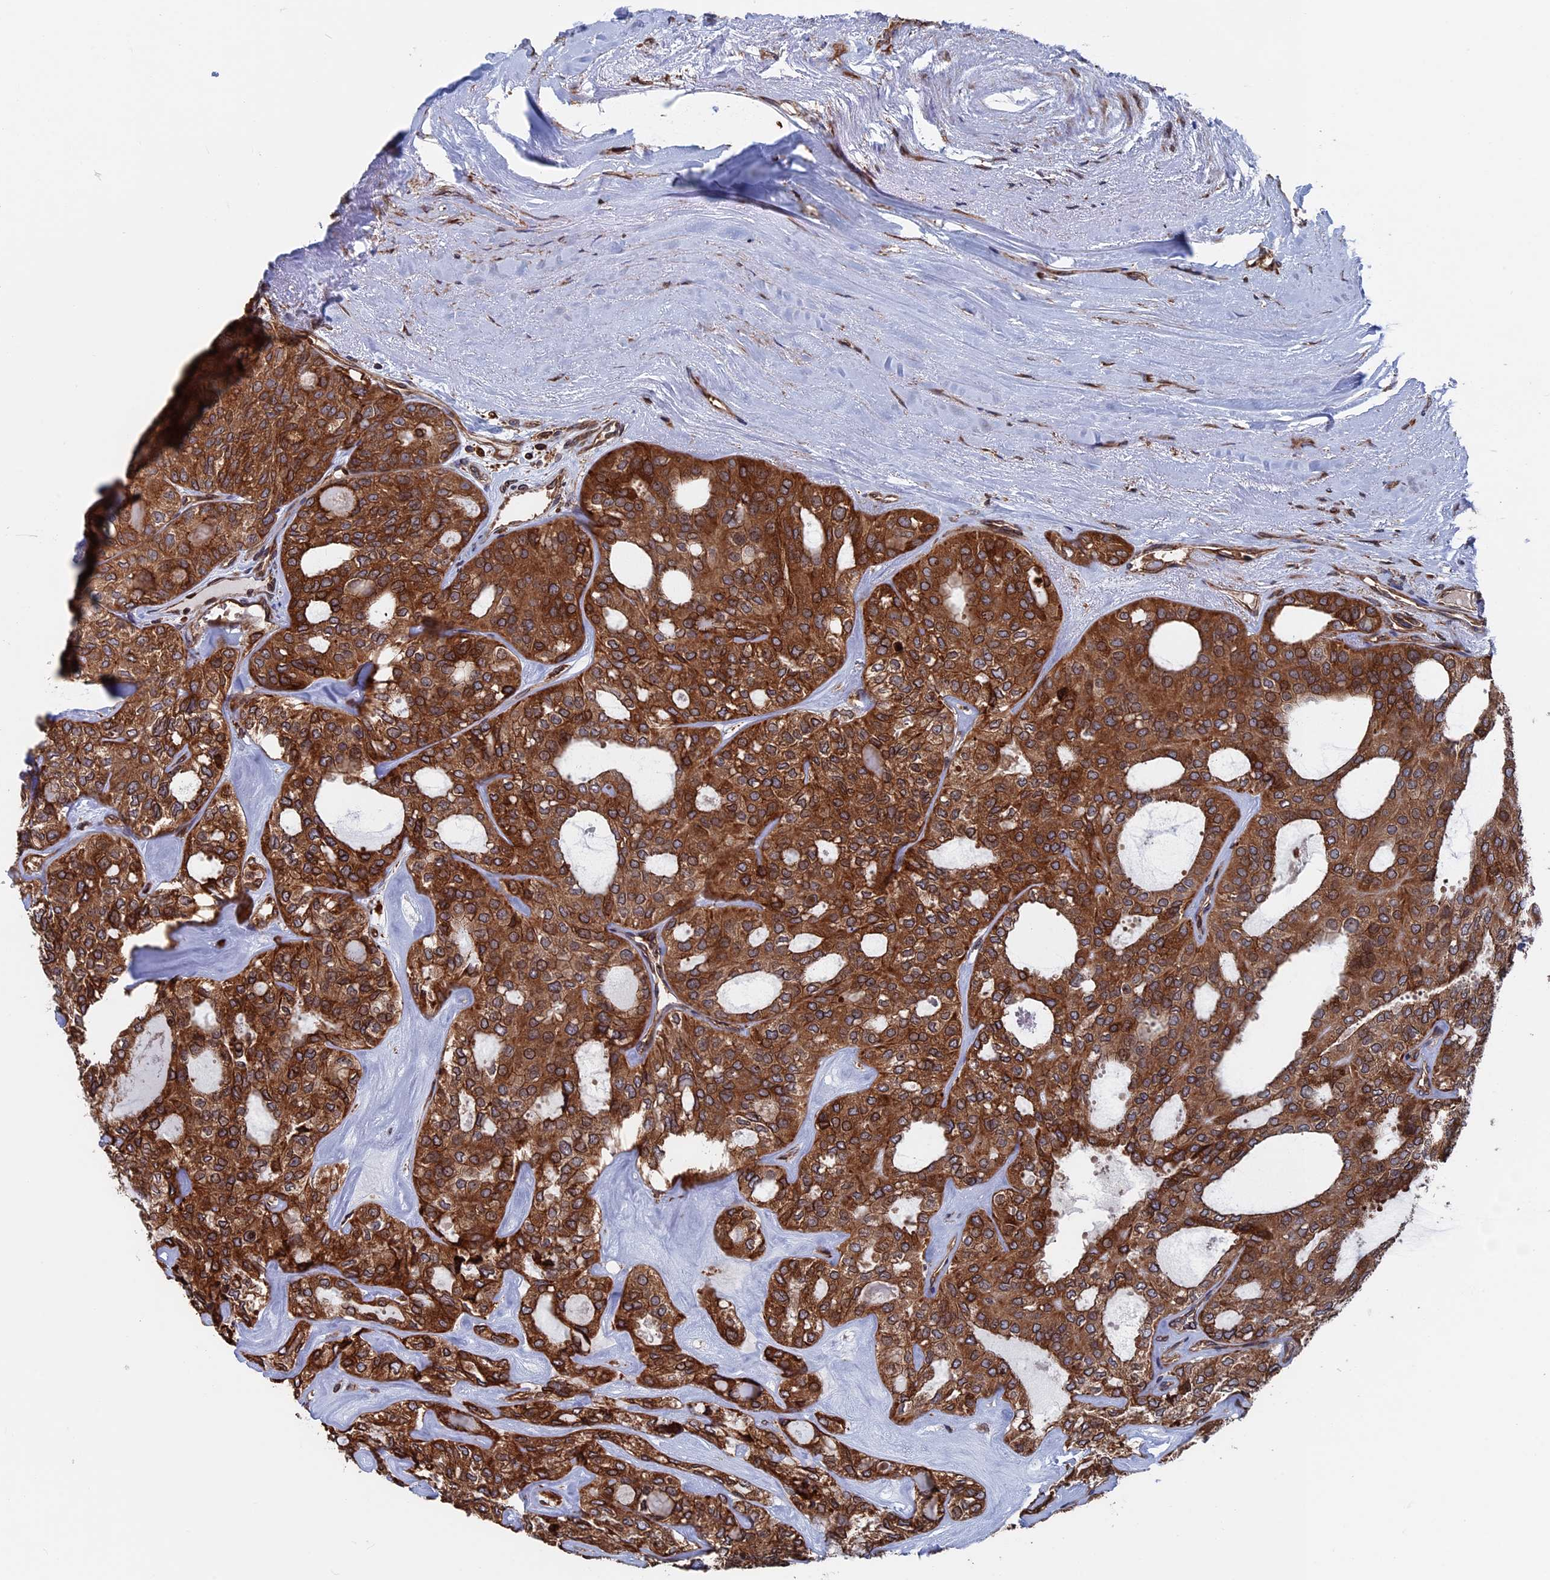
{"staining": {"intensity": "strong", "quantity": ">75%", "location": "cytoplasmic/membranous"}, "tissue": "thyroid cancer", "cell_type": "Tumor cells", "image_type": "cancer", "snomed": [{"axis": "morphology", "description": "Follicular adenoma carcinoma, NOS"}, {"axis": "topography", "description": "Thyroid gland"}], "caption": "The photomicrograph exhibits a brown stain indicating the presence of a protein in the cytoplasmic/membranous of tumor cells in thyroid cancer (follicular adenoma carcinoma). (IHC, brightfield microscopy, high magnification).", "gene": "RPUSD1", "patient": {"sex": "male", "age": 75}}